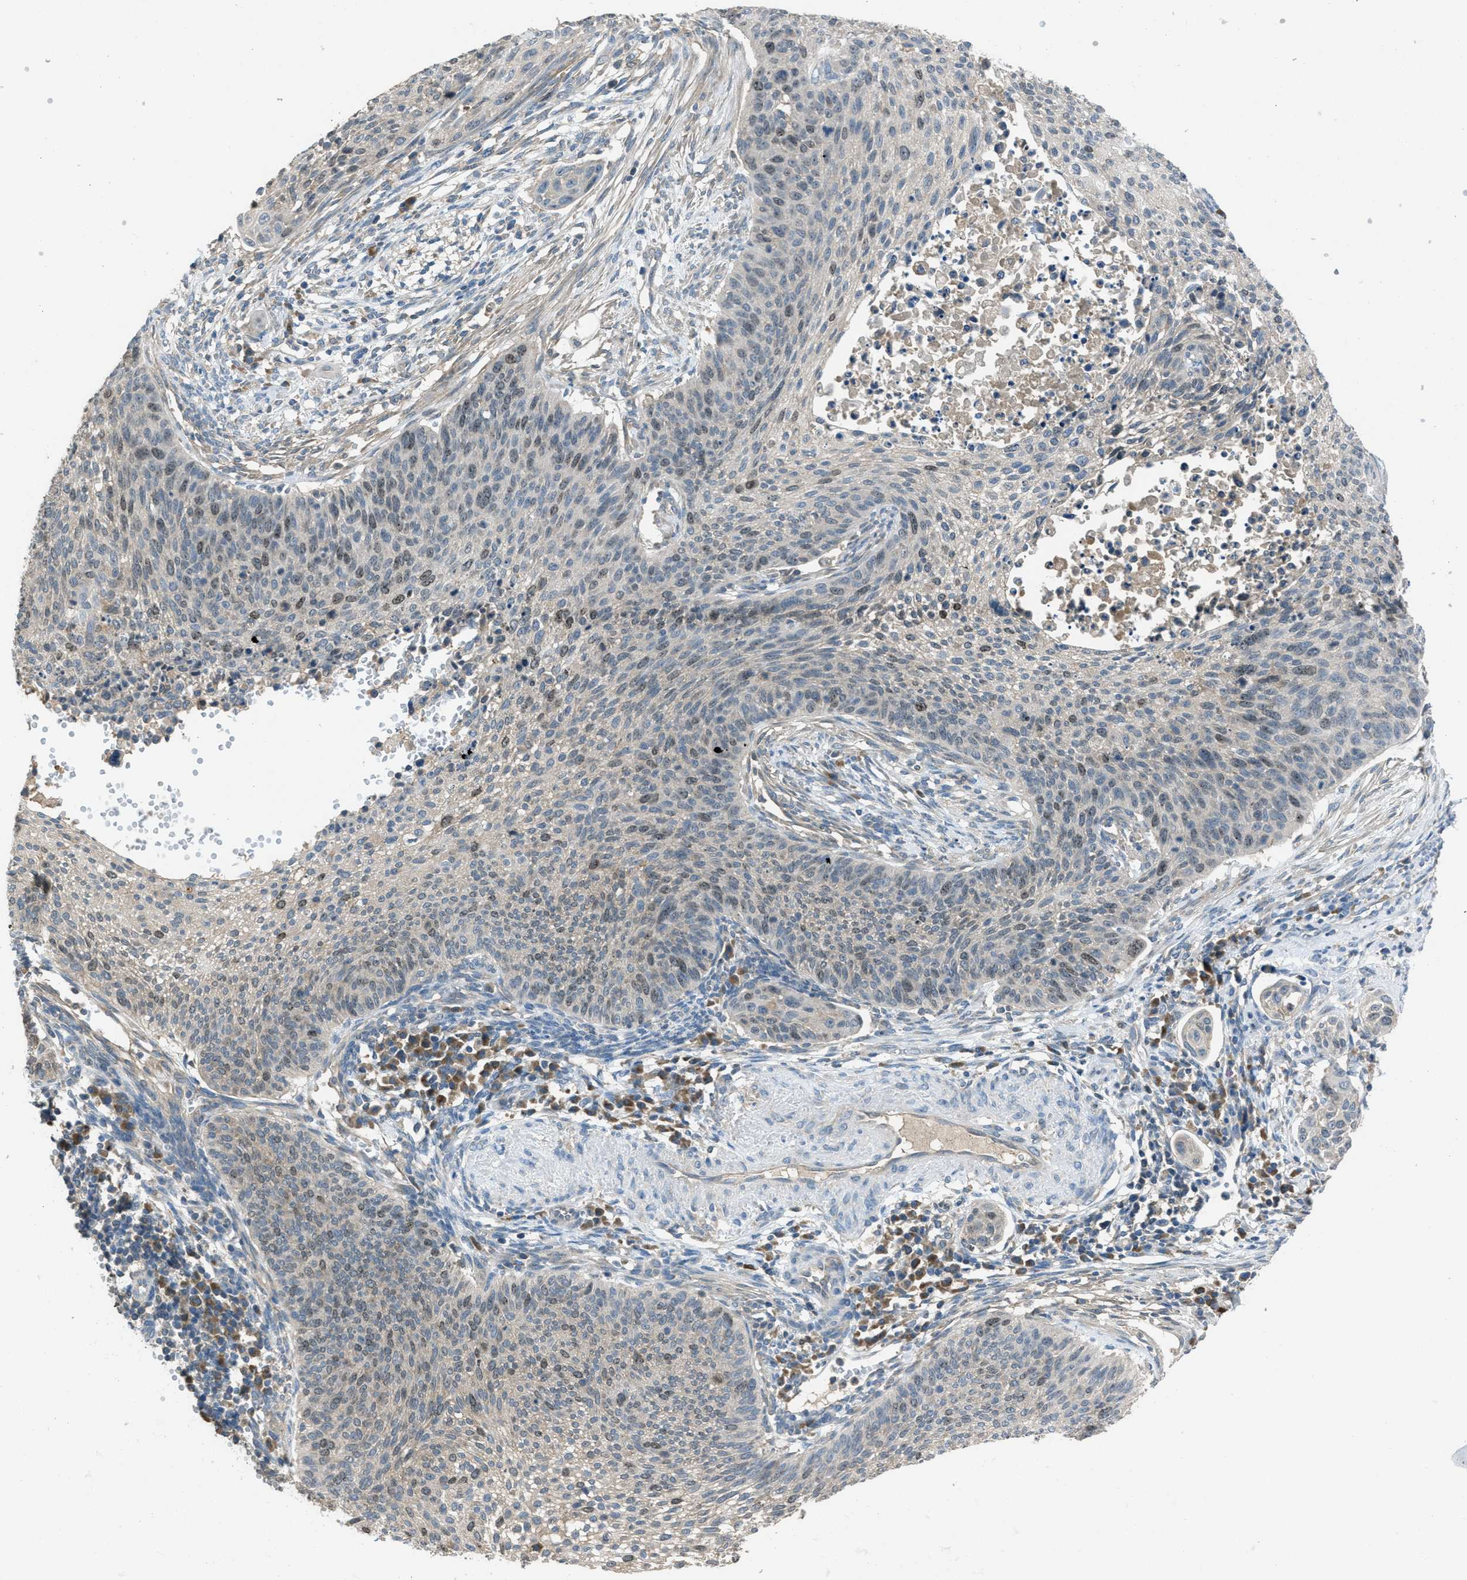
{"staining": {"intensity": "moderate", "quantity": "25%-75%", "location": "nuclear"}, "tissue": "cervical cancer", "cell_type": "Tumor cells", "image_type": "cancer", "snomed": [{"axis": "morphology", "description": "Squamous cell carcinoma, NOS"}, {"axis": "topography", "description": "Cervix"}], "caption": "This photomicrograph exhibits cervical cancer (squamous cell carcinoma) stained with immunohistochemistry (IHC) to label a protein in brown. The nuclear of tumor cells show moderate positivity for the protein. Nuclei are counter-stained blue.", "gene": "MIS18A", "patient": {"sex": "female", "age": 70}}